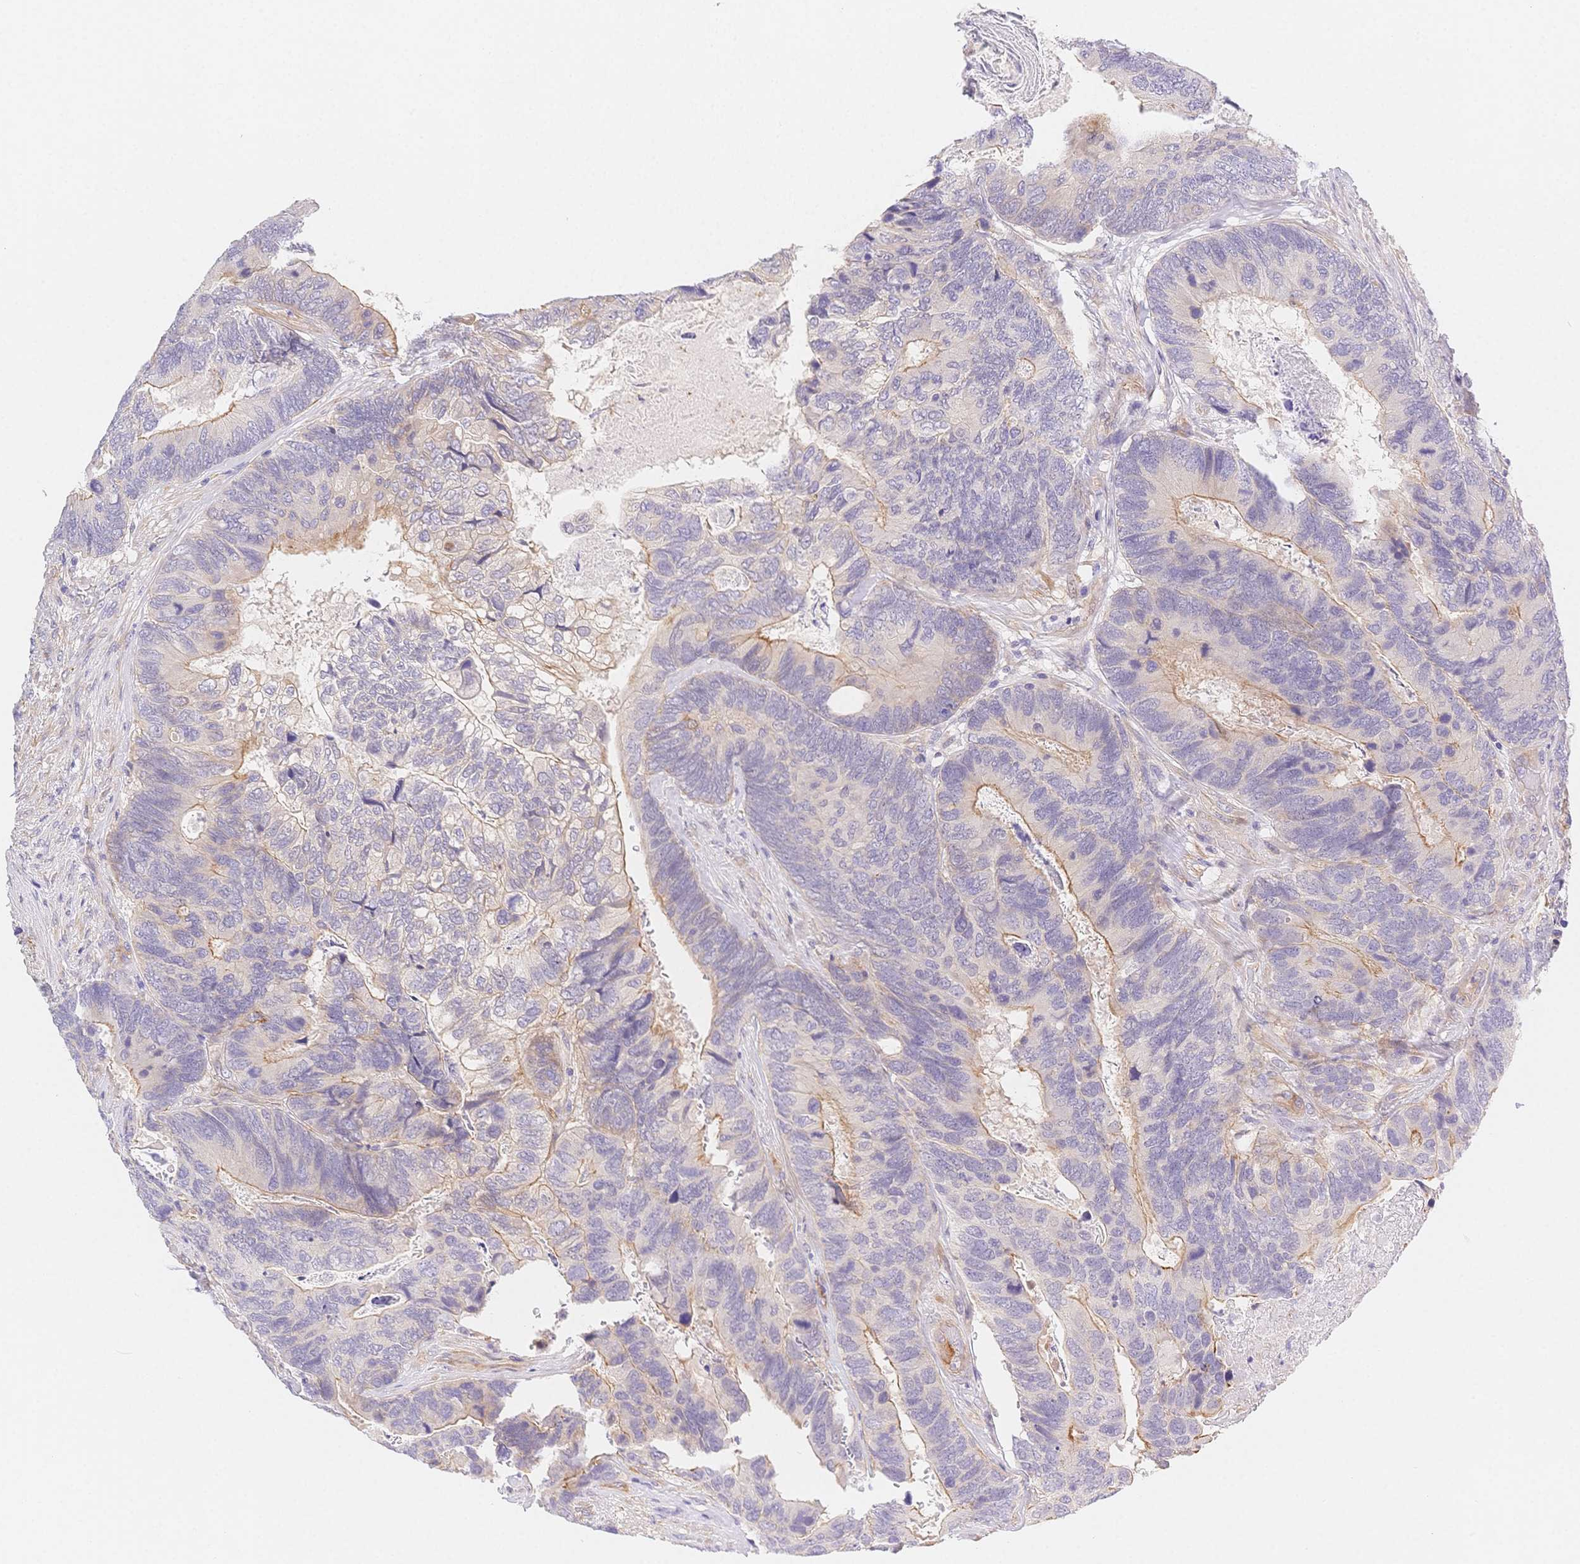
{"staining": {"intensity": "moderate", "quantity": "<25%", "location": "cytoplasmic/membranous"}, "tissue": "breast cancer", "cell_type": "Tumor cells", "image_type": "cancer", "snomed": [{"axis": "morphology", "description": "Lobular carcinoma"}, {"axis": "topography", "description": "Breast"}], "caption": "Breast lobular carcinoma stained with a brown dye demonstrates moderate cytoplasmic/membranous positive expression in approximately <25% of tumor cells.", "gene": "CSN1S1", "patient": {"sex": "female", "age": 59}}